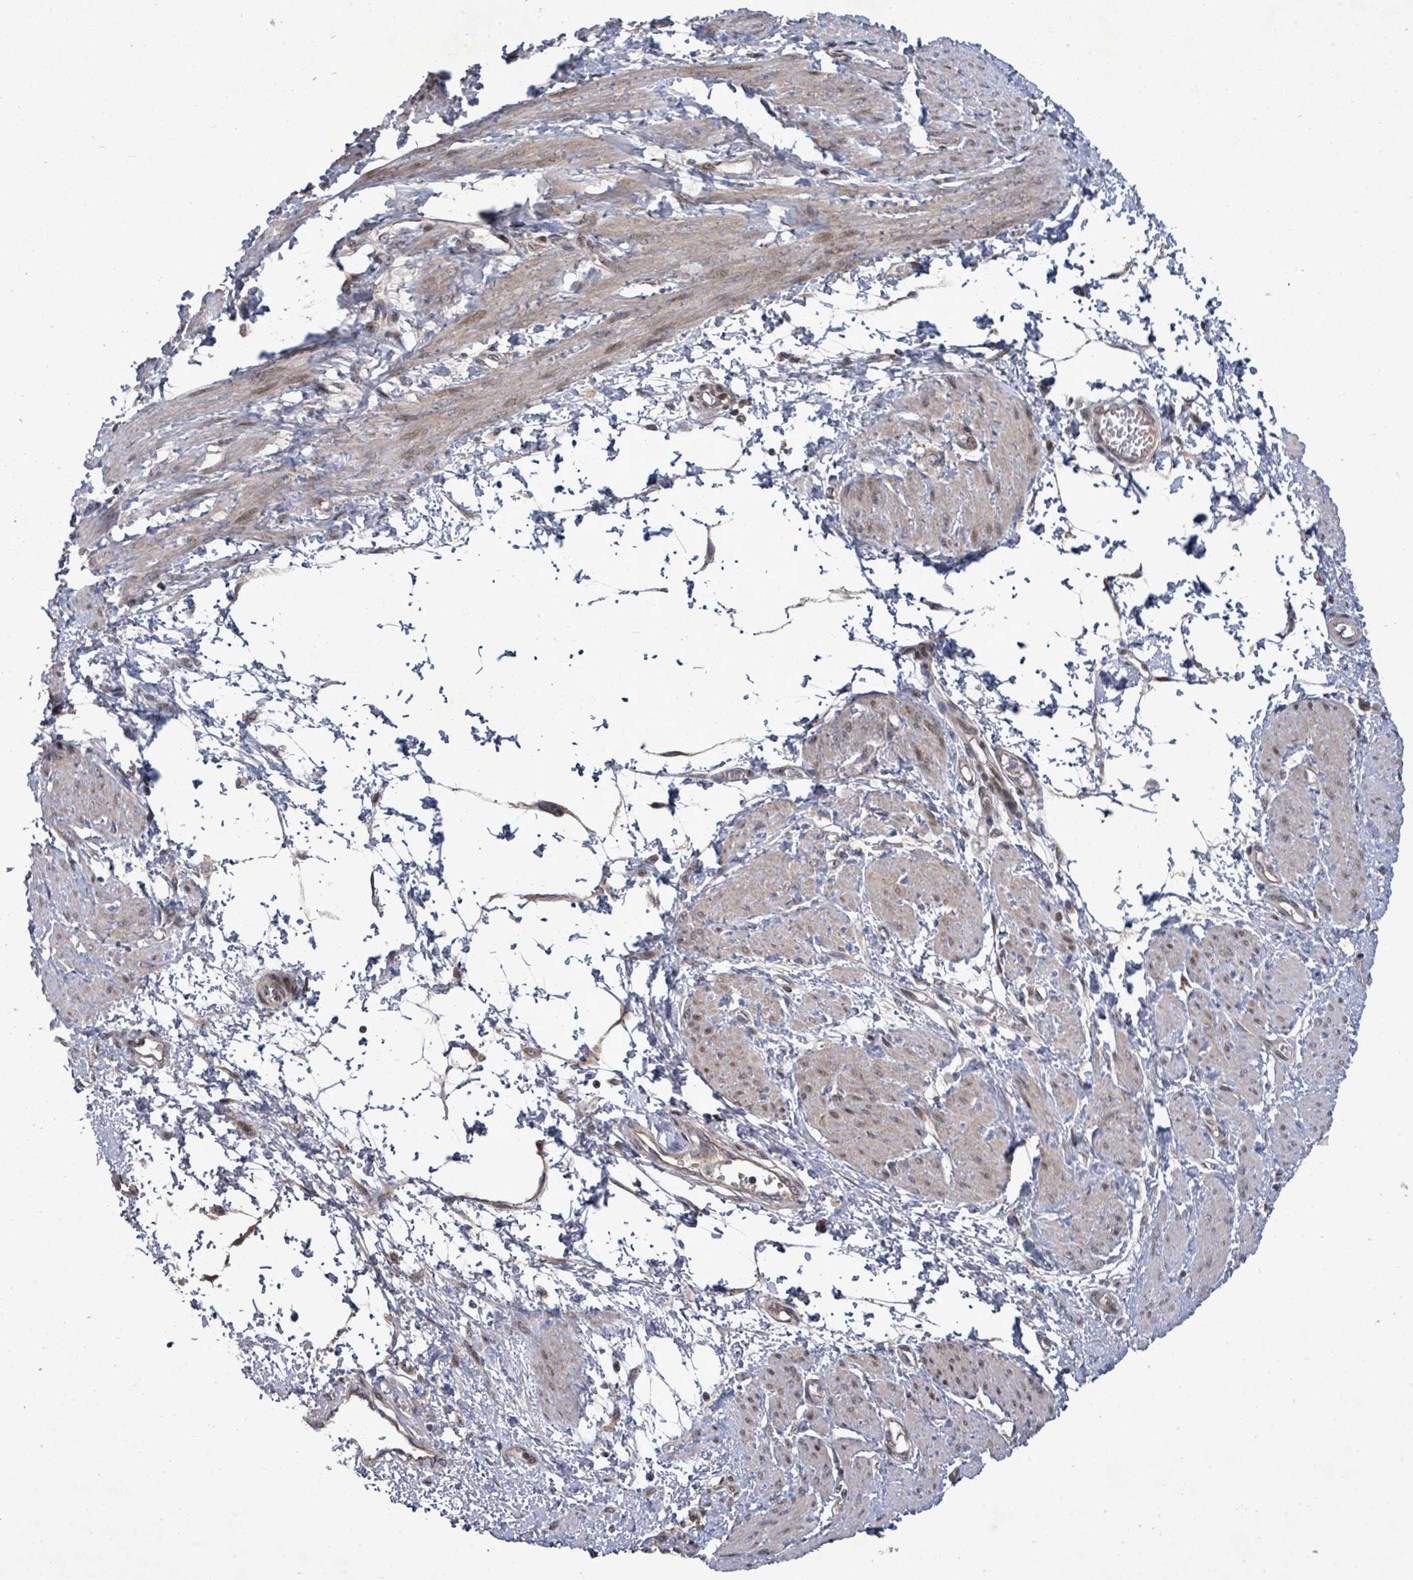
{"staining": {"intensity": "weak", "quantity": "25%-75%", "location": "cytoplasmic/membranous,nuclear"}, "tissue": "smooth muscle", "cell_type": "Smooth muscle cells", "image_type": "normal", "snomed": [{"axis": "morphology", "description": "Normal tissue, NOS"}, {"axis": "topography", "description": "Smooth muscle"}, {"axis": "topography", "description": "Uterus"}], "caption": "Approximately 25%-75% of smooth muscle cells in benign human smooth muscle exhibit weak cytoplasmic/membranous,nuclear protein positivity as visualized by brown immunohistochemical staining.", "gene": "KRTAP27", "patient": {"sex": "female", "age": 39}}